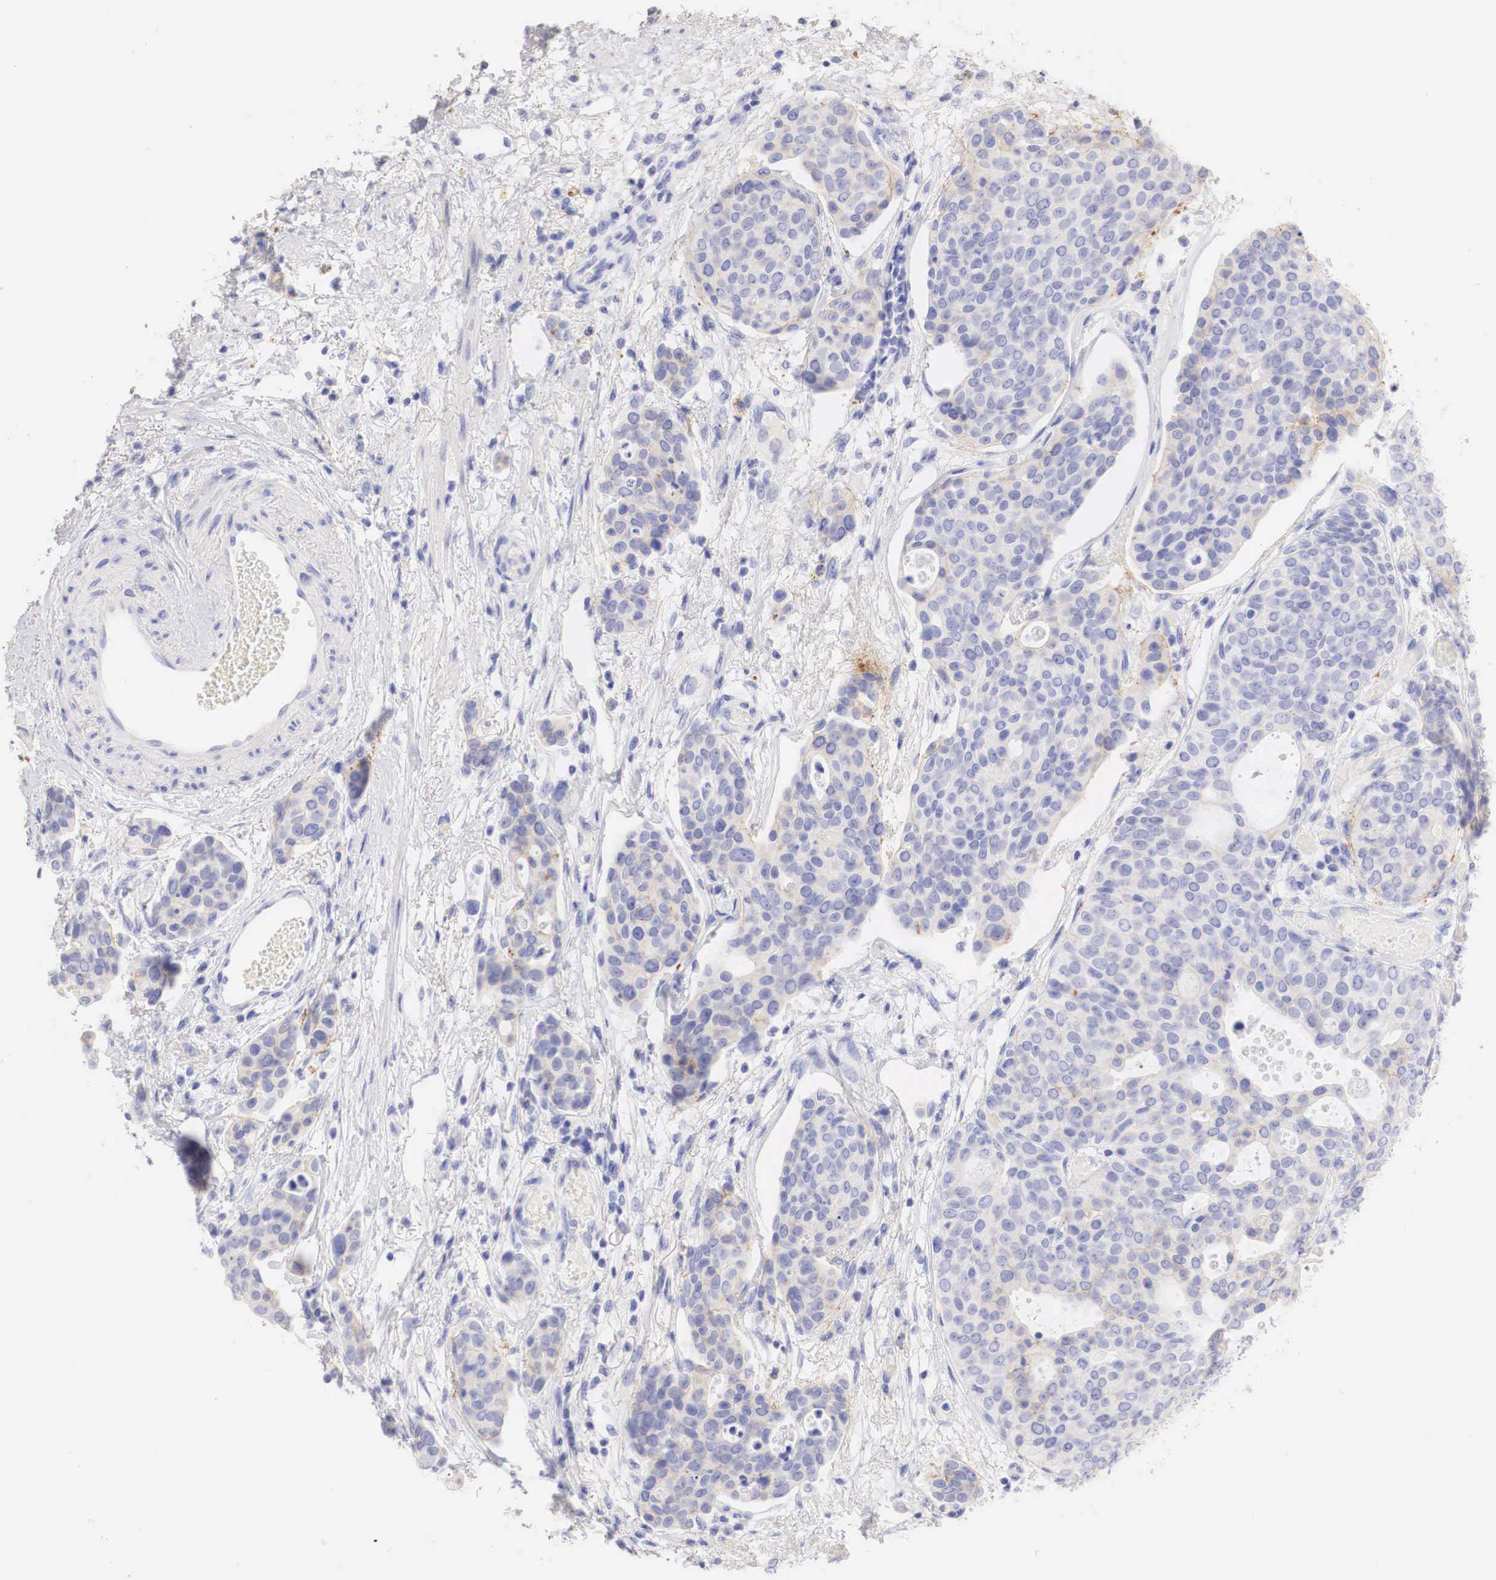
{"staining": {"intensity": "weak", "quantity": "<25%", "location": "cytoplasmic/membranous"}, "tissue": "urothelial cancer", "cell_type": "Tumor cells", "image_type": "cancer", "snomed": [{"axis": "morphology", "description": "Urothelial carcinoma, High grade"}, {"axis": "topography", "description": "Urinary bladder"}], "caption": "A histopathology image of human urothelial cancer is negative for staining in tumor cells. Nuclei are stained in blue.", "gene": "ERBB2", "patient": {"sex": "male", "age": 78}}